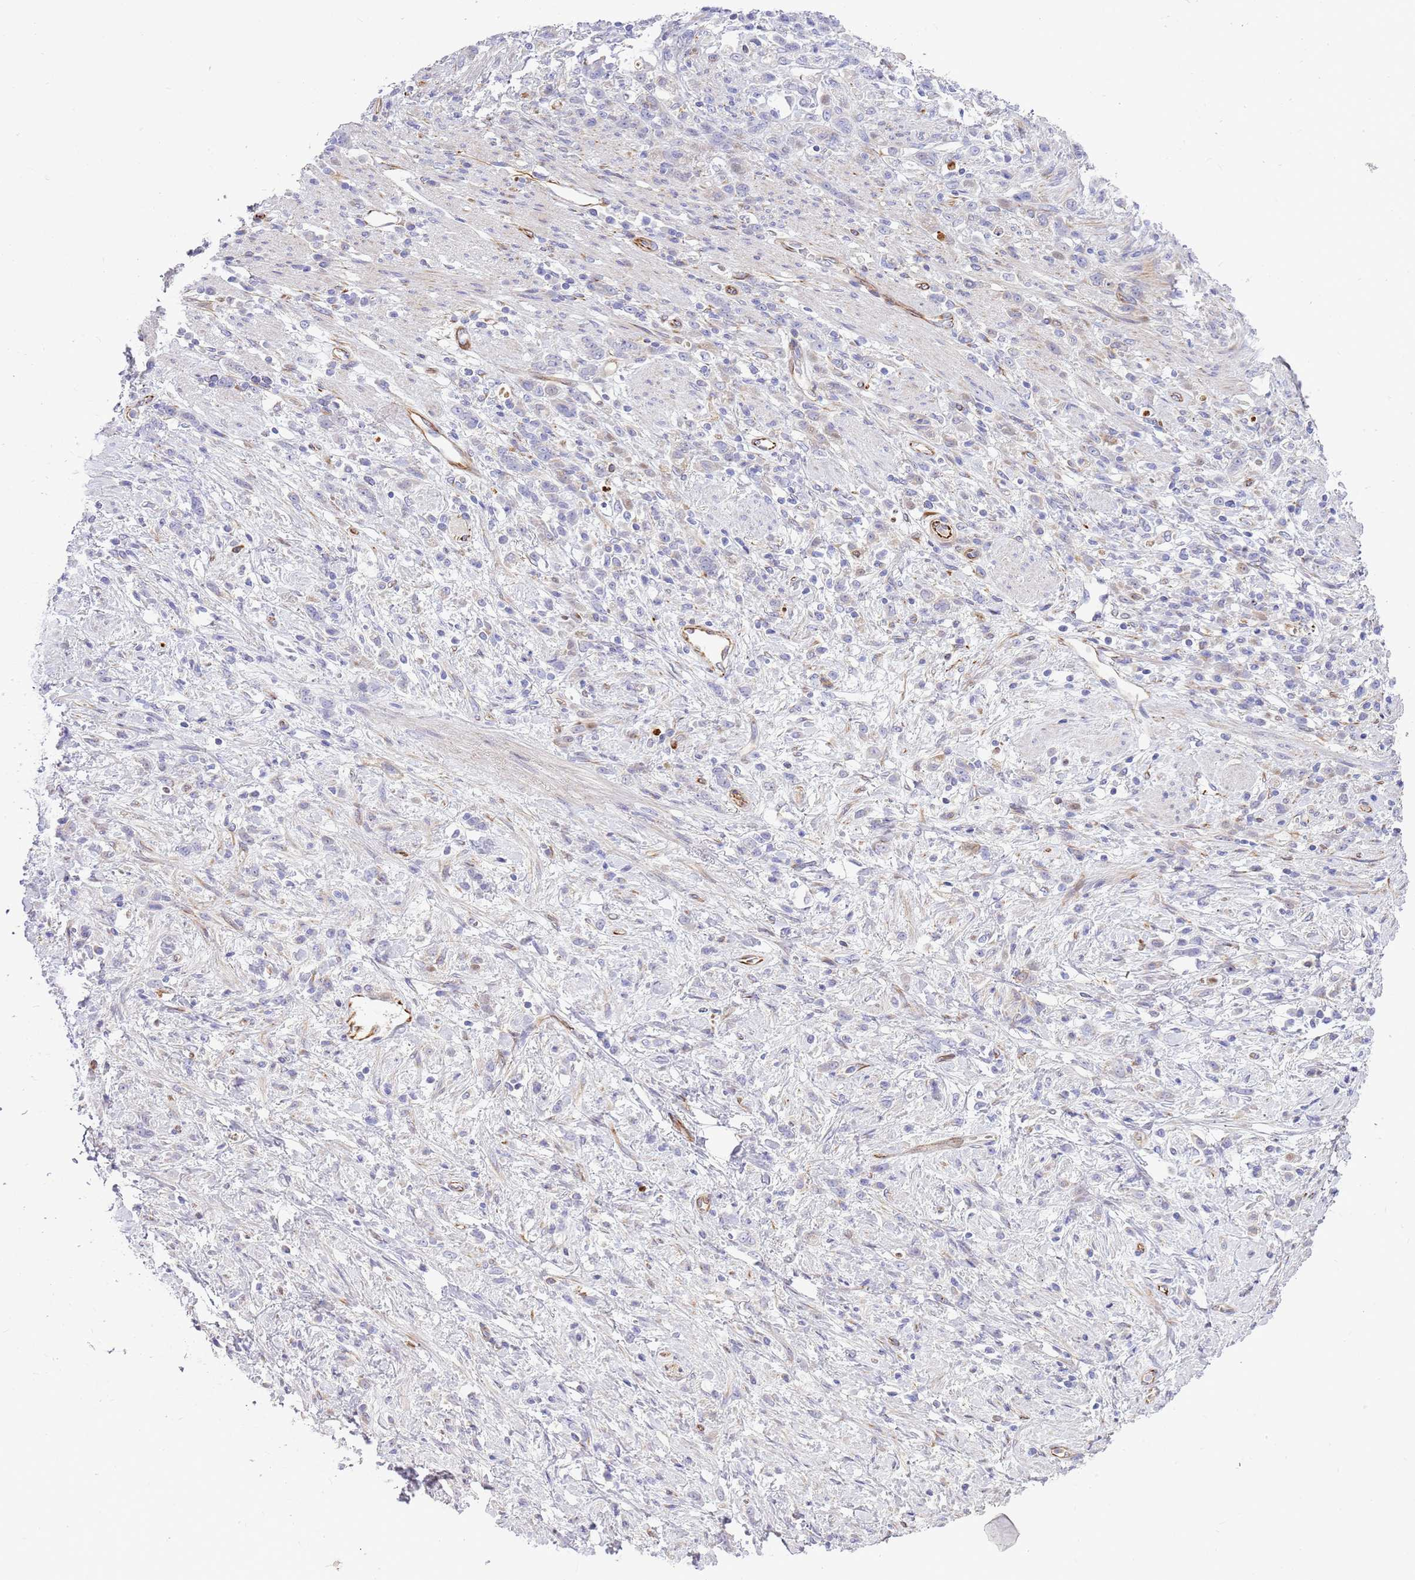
{"staining": {"intensity": "negative", "quantity": "none", "location": "none"}, "tissue": "stomach cancer", "cell_type": "Tumor cells", "image_type": "cancer", "snomed": [{"axis": "morphology", "description": "Adenocarcinoma, NOS"}, {"axis": "topography", "description": "Stomach"}], "caption": "IHC histopathology image of neoplastic tissue: stomach cancer (adenocarcinoma) stained with DAB (3,3'-diaminobenzidine) demonstrates no significant protein staining in tumor cells. (DAB immunohistochemistry visualized using brightfield microscopy, high magnification).", "gene": "ZDHHC1", "patient": {"sex": "female", "age": 60}}